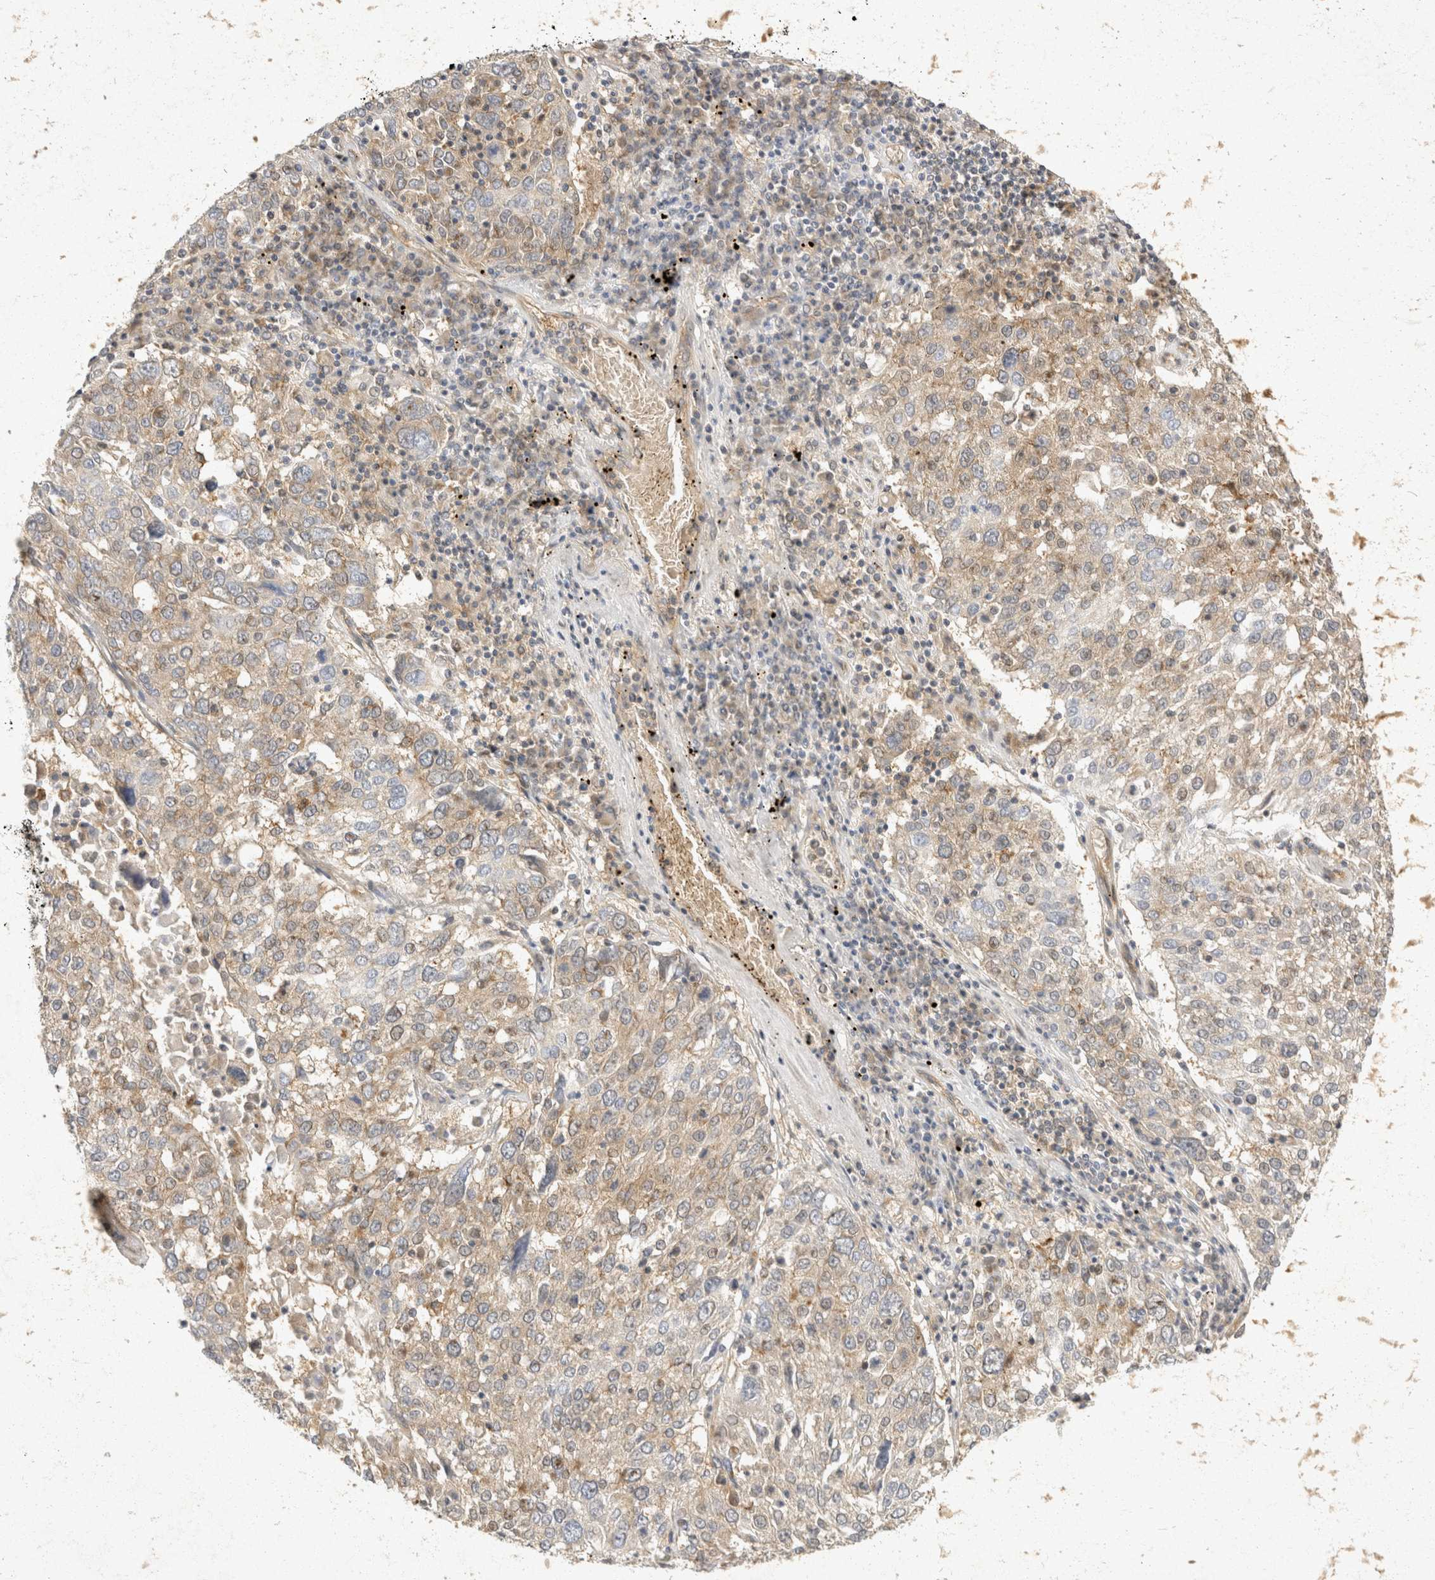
{"staining": {"intensity": "weak", "quantity": "25%-75%", "location": "cytoplasmic/membranous"}, "tissue": "lung cancer", "cell_type": "Tumor cells", "image_type": "cancer", "snomed": [{"axis": "morphology", "description": "Squamous cell carcinoma, NOS"}, {"axis": "topography", "description": "Lung"}], "caption": "Protein staining demonstrates weak cytoplasmic/membranous positivity in approximately 25%-75% of tumor cells in lung cancer (squamous cell carcinoma).", "gene": "EIF4G3", "patient": {"sex": "male", "age": 65}}